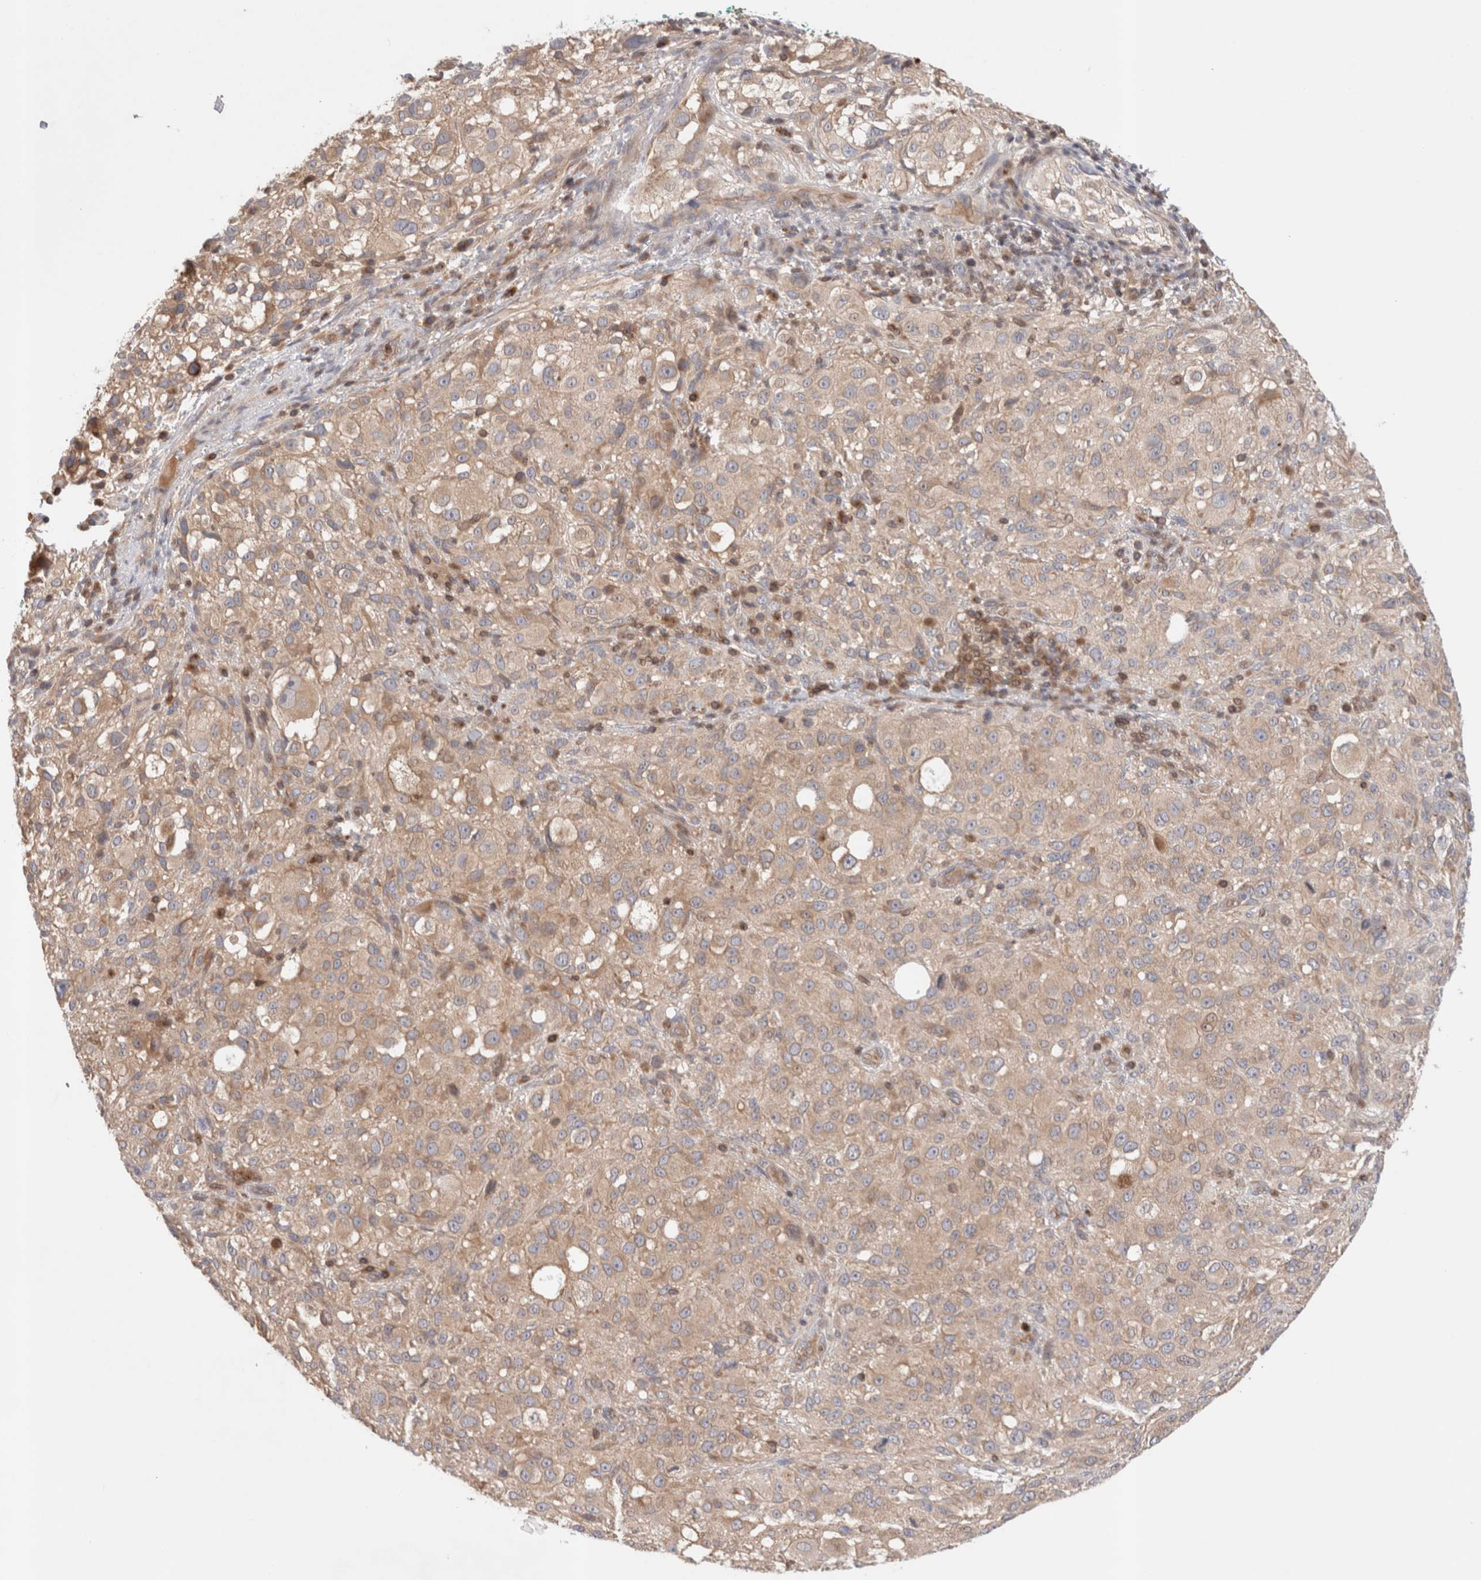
{"staining": {"intensity": "weak", "quantity": ">75%", "location": "cytoplasmic/membranous"}, "tissue": "melanoma", "cell_type": "Tumor cells", "image_type": "cancer", "snomed": [{"axis": "morphology", "description": "Necrosis, NOS"}, {"axis": "morphology", "description": "Malignant melanoma, NOS"}, {"axis": "topography", "description": "Skin"}], "caption": "Malignant melanoma stained with DAB (3,3'-diaminobenzidine) immunohistochemistry reveals low levels of weak cytoplasmic/membranous expression in approximately >75% of tumor cells.", "gene": "SIKE1", "patient": {"sex": "female", "age": 87}}